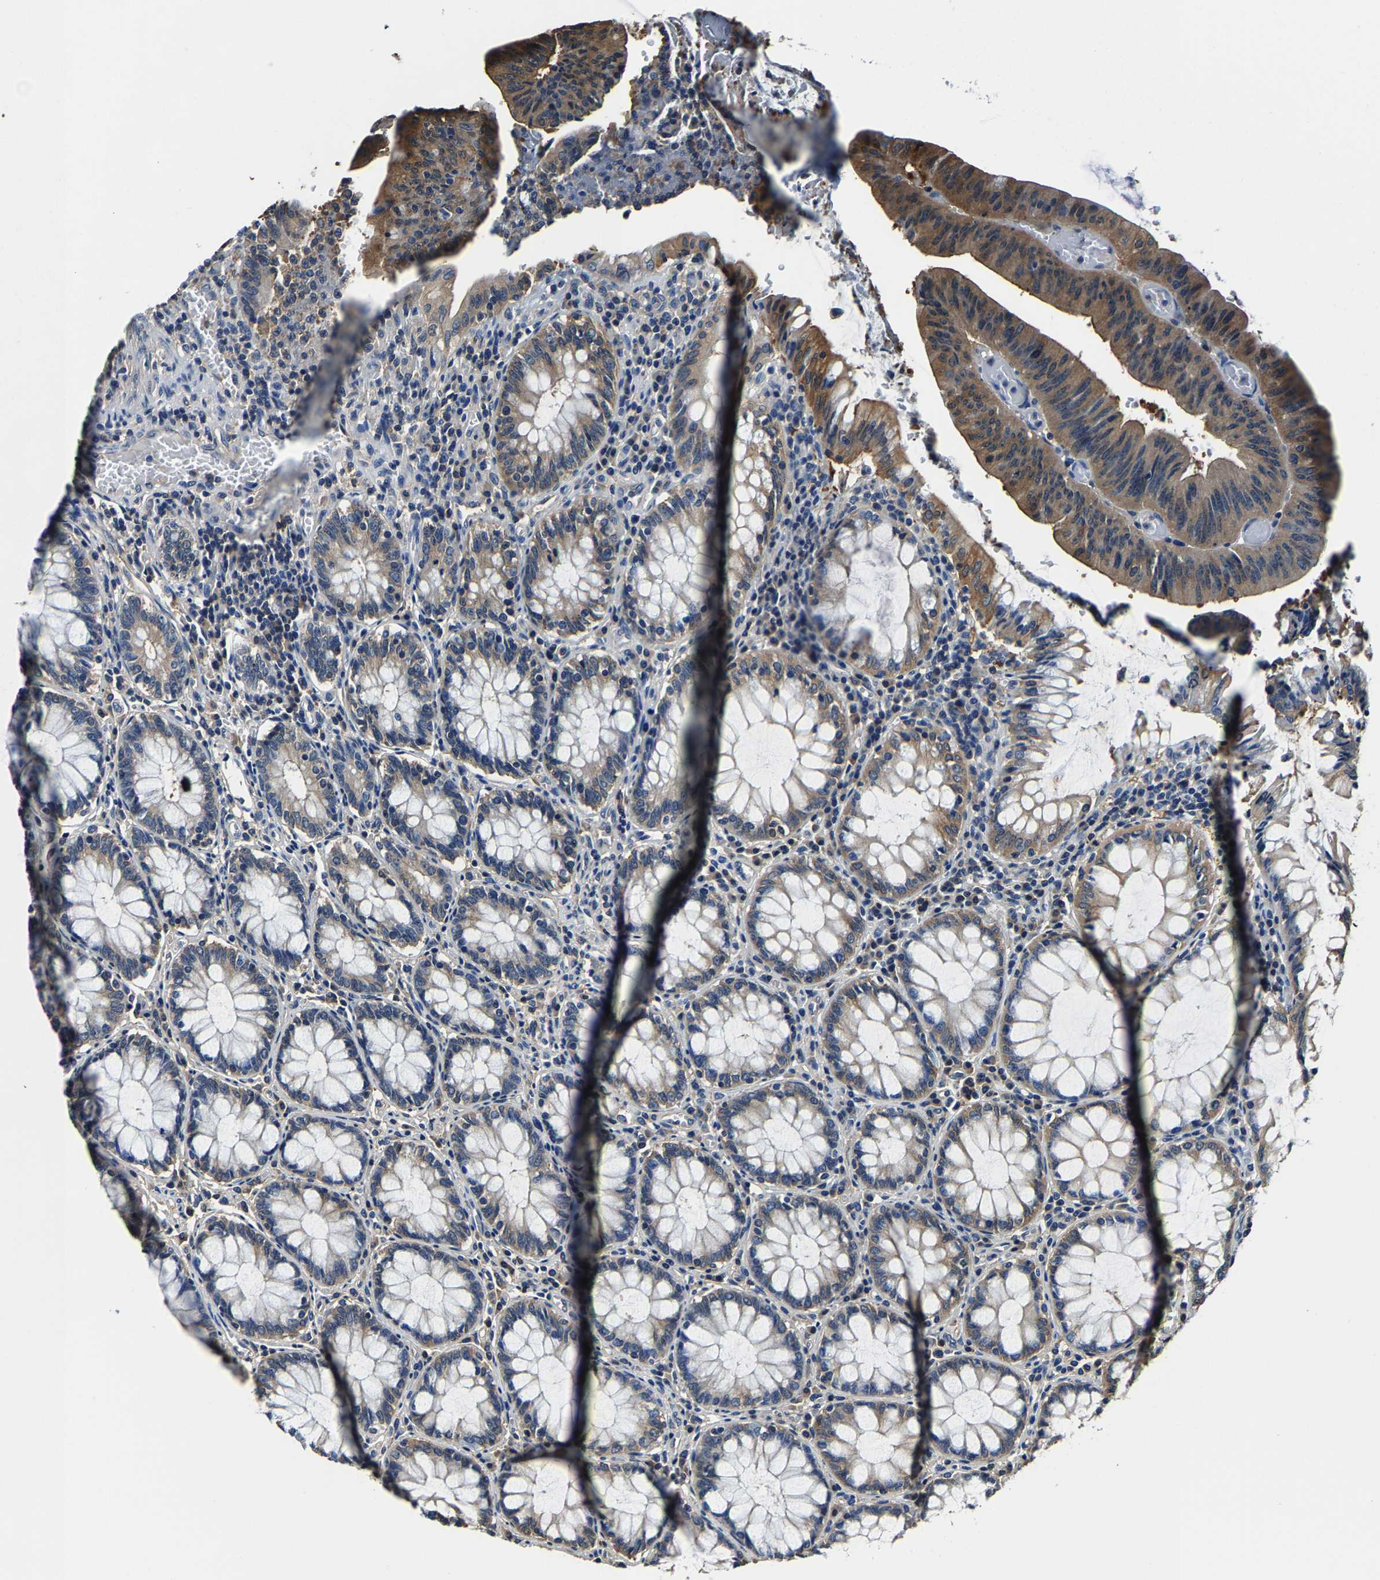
{"staining": {"intensity": "moderate", "quantity": ">75%", "location": "cytoplasmic/membranous"}, "tissue": "colorectal cancer", "cell_type": "Tumor cells", "image_type": "cancer", "snomed": [{"axis": "morphology", "description": "Normal tissue, NOS"}, {"axis": "morphology", "description": "Adenocarcinoma, NOS"}, {"axis": "topography", "description": "Rectum"}], "caption": "Immunohistochemical staining of adenocarcinoma (colorectal) reveals medium levels of moderate cytoplasmic/membranous protein expression in about >75% of tumor cells.", "gene": "ALDOB", "patient": {"sex": "female", "age": 66}}